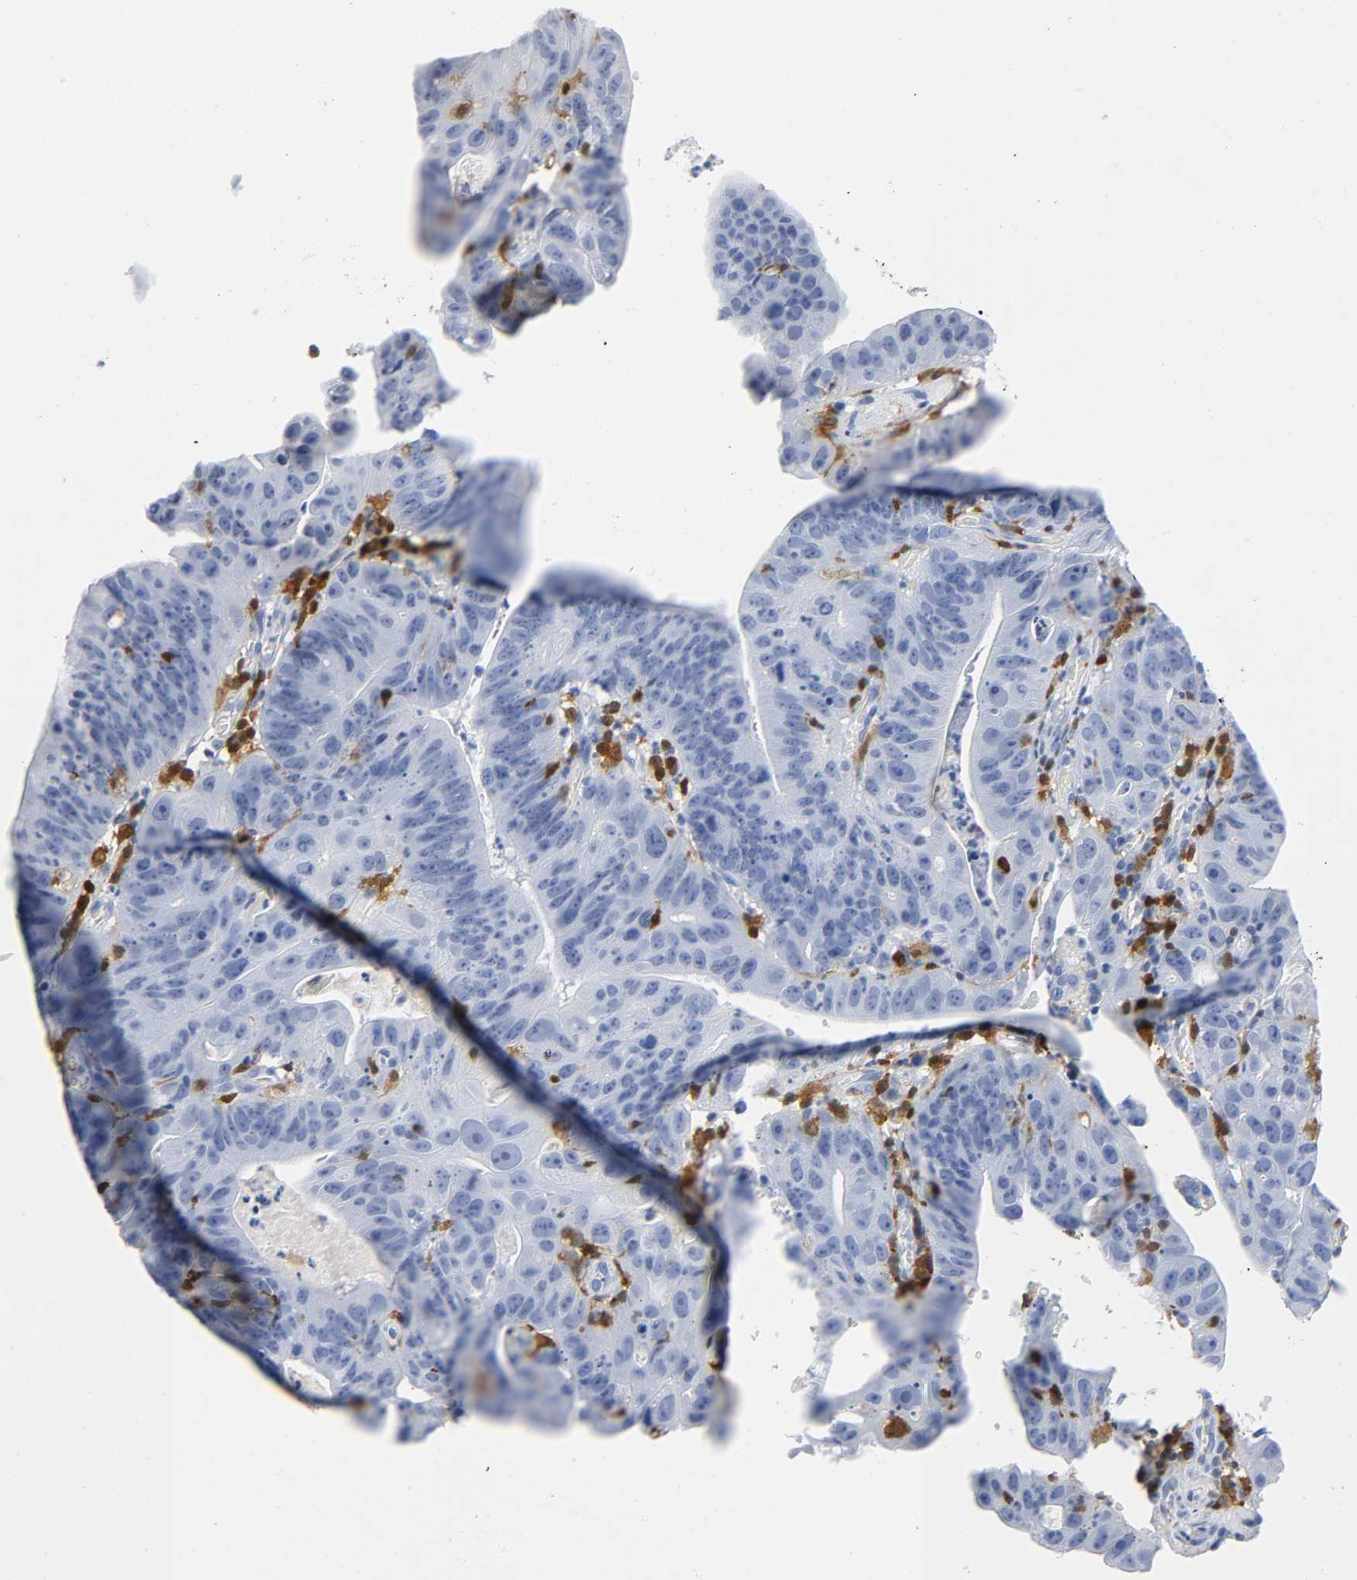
{"staining": {"intensity": "negative", "quantity": "none", "location": "none"}, "tissue": "stomach cancer", "cell_type": "Tumor cells", "image_type": "cancer", "snomed": [{"axis": "morphology", "description": "Adenocarcinoma, NOS"}, {"axis": "topography", "description": "Stomach"}], "caption": "This photomicrograph is of stomach cancer (adenocarcinoma) stained with immunohistochemistry (IHC) to label a protein in brown with the nuclei are counter-stained blue. There is no staining in tumor cells.", "gene": "DOK2", "patient": {"sex": "male", "age": 59}}